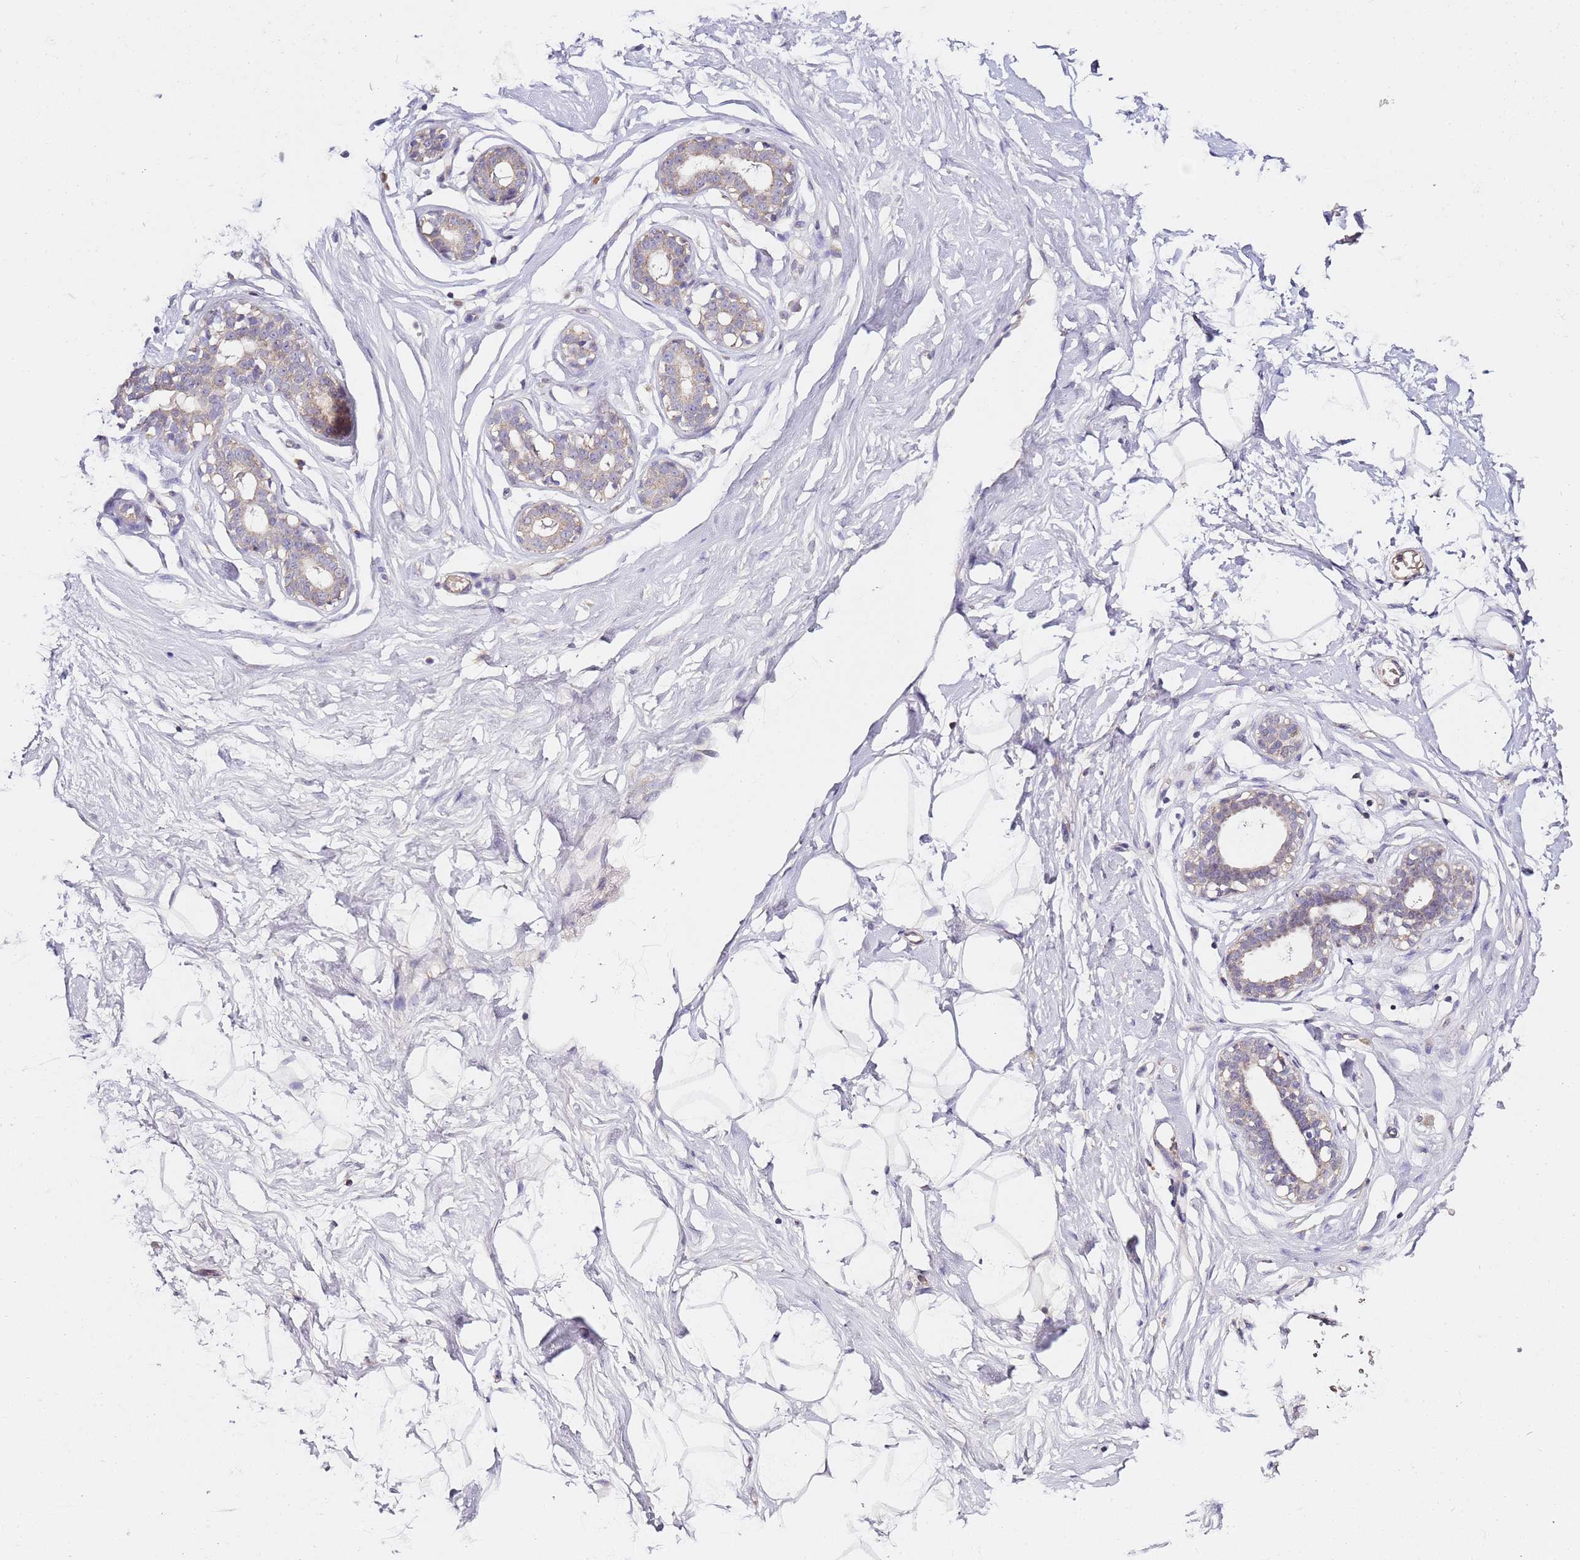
{"staining": {"intensity": "negative", "quantity": "none", "location": "none"}, "tissue": "breast", "cell_type": "Adipocytes", "image_type": "normal", "snomed": [{"axis": "morphology", "description": "Normal tissue, NOS"}, {"axis": "morphology", "description": "Adenoma, NOS"}, {"axis": "topography", "description": "Breast"}], "caption": "A histopathology image of human breast is negative for staining in adipocytes.", "gene": "OR2B11", "patient": {"sex": "female", "age": 23}}